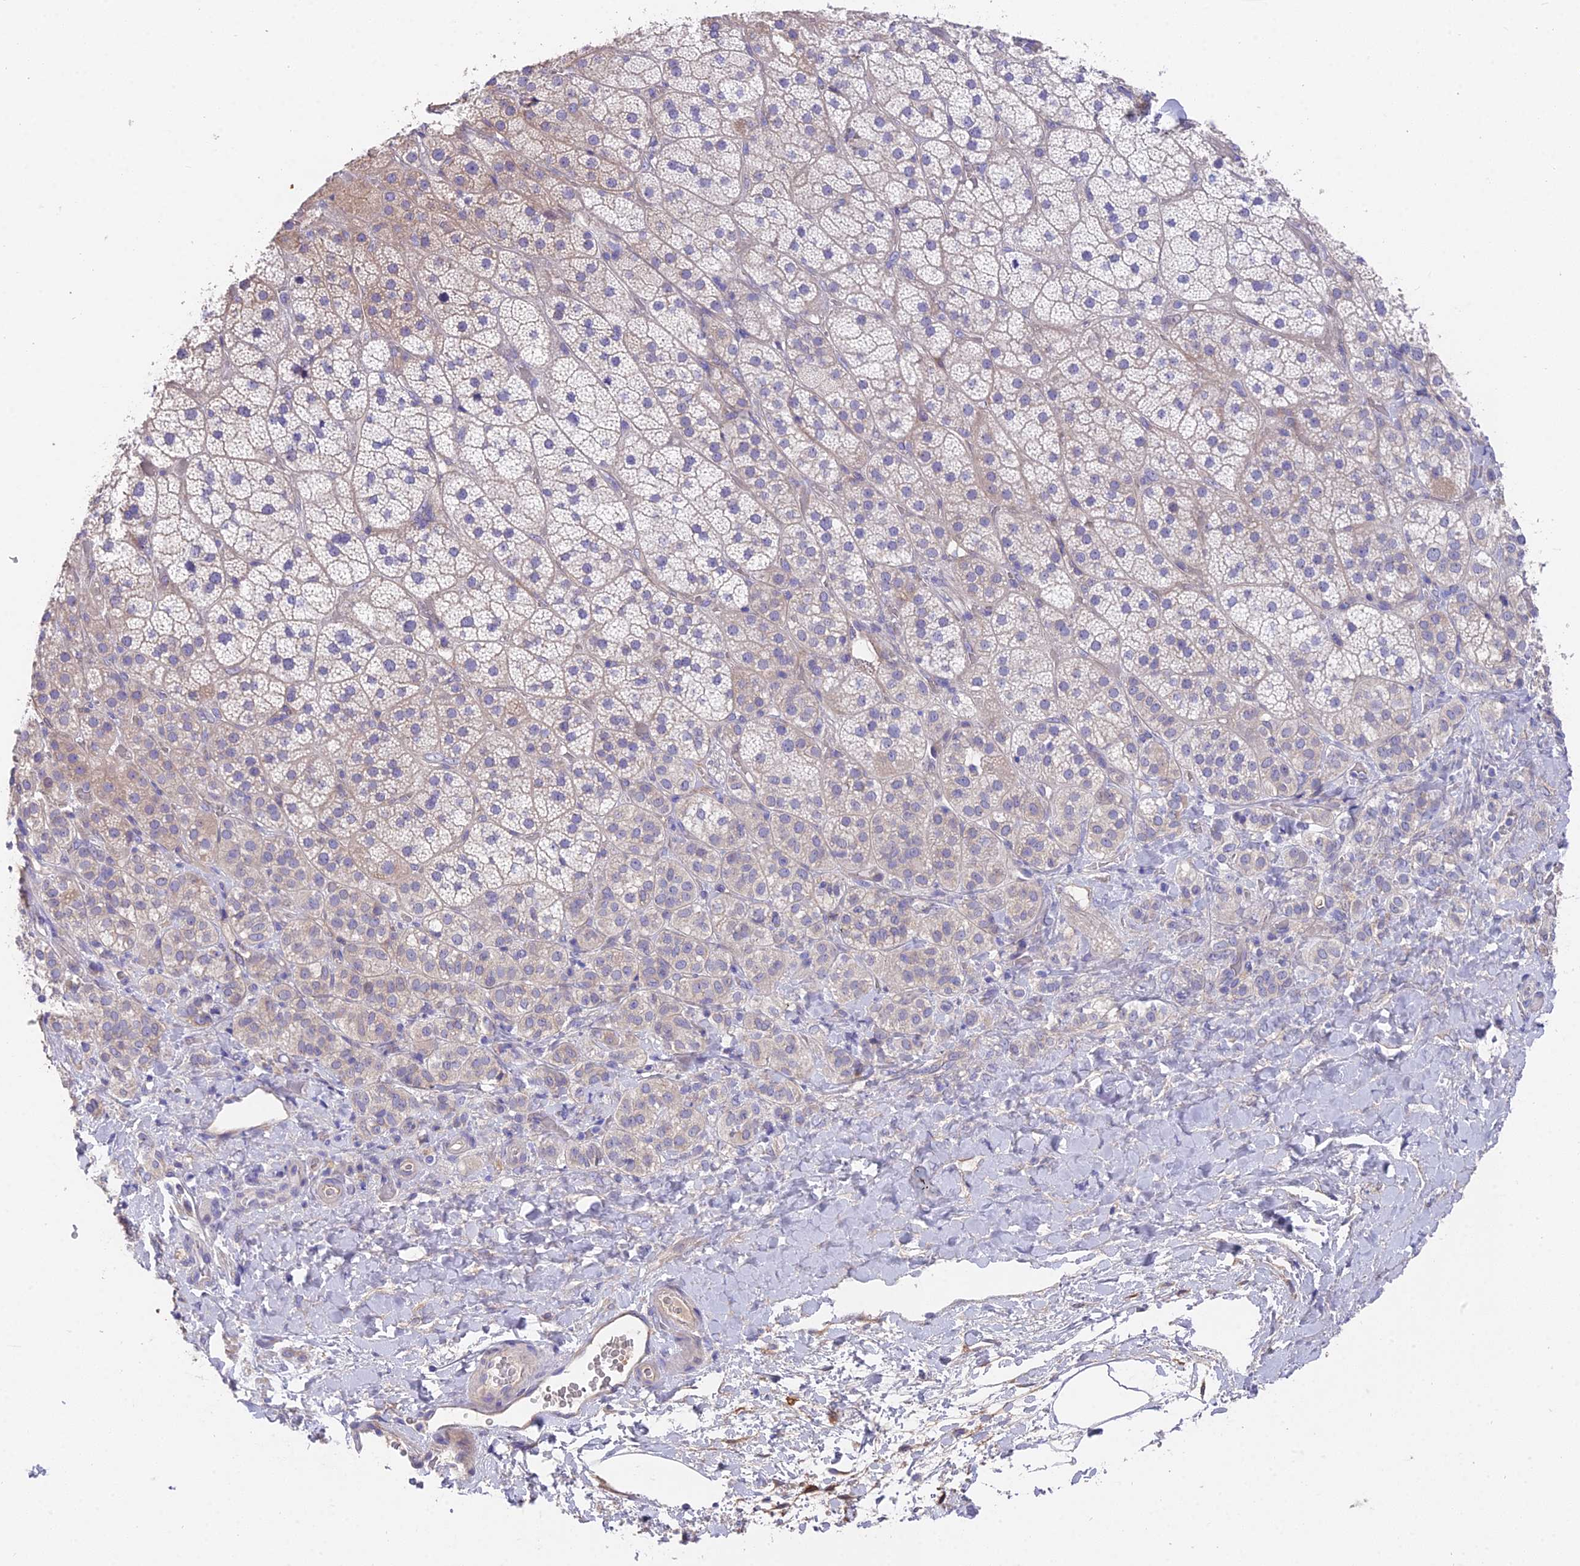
{"staining": {"intensity": "moderate", "quantity": "<25%", "location": "cytoplasmic/membranous"}, "tissue": "adrenal gland", "cell_type": "Glandular cells", "image_type": "normal", "snomed": [{"axis": "morphology", "description": "Normal tissue, NOS"}, {"axis": "topography", "description": "Adrenal gland"}], "caption": "An immunohistochemistry photomicrograph of unremarkable tissue is shown. Protein staining in brown labels moderate cytoplasmic/membranous positivity in adrenal gland within glandular cells. (IHC, brightfield microscopy, high magnification).", "gene": "FAM168B", "patient": {"sex": "male", "age": 57}}